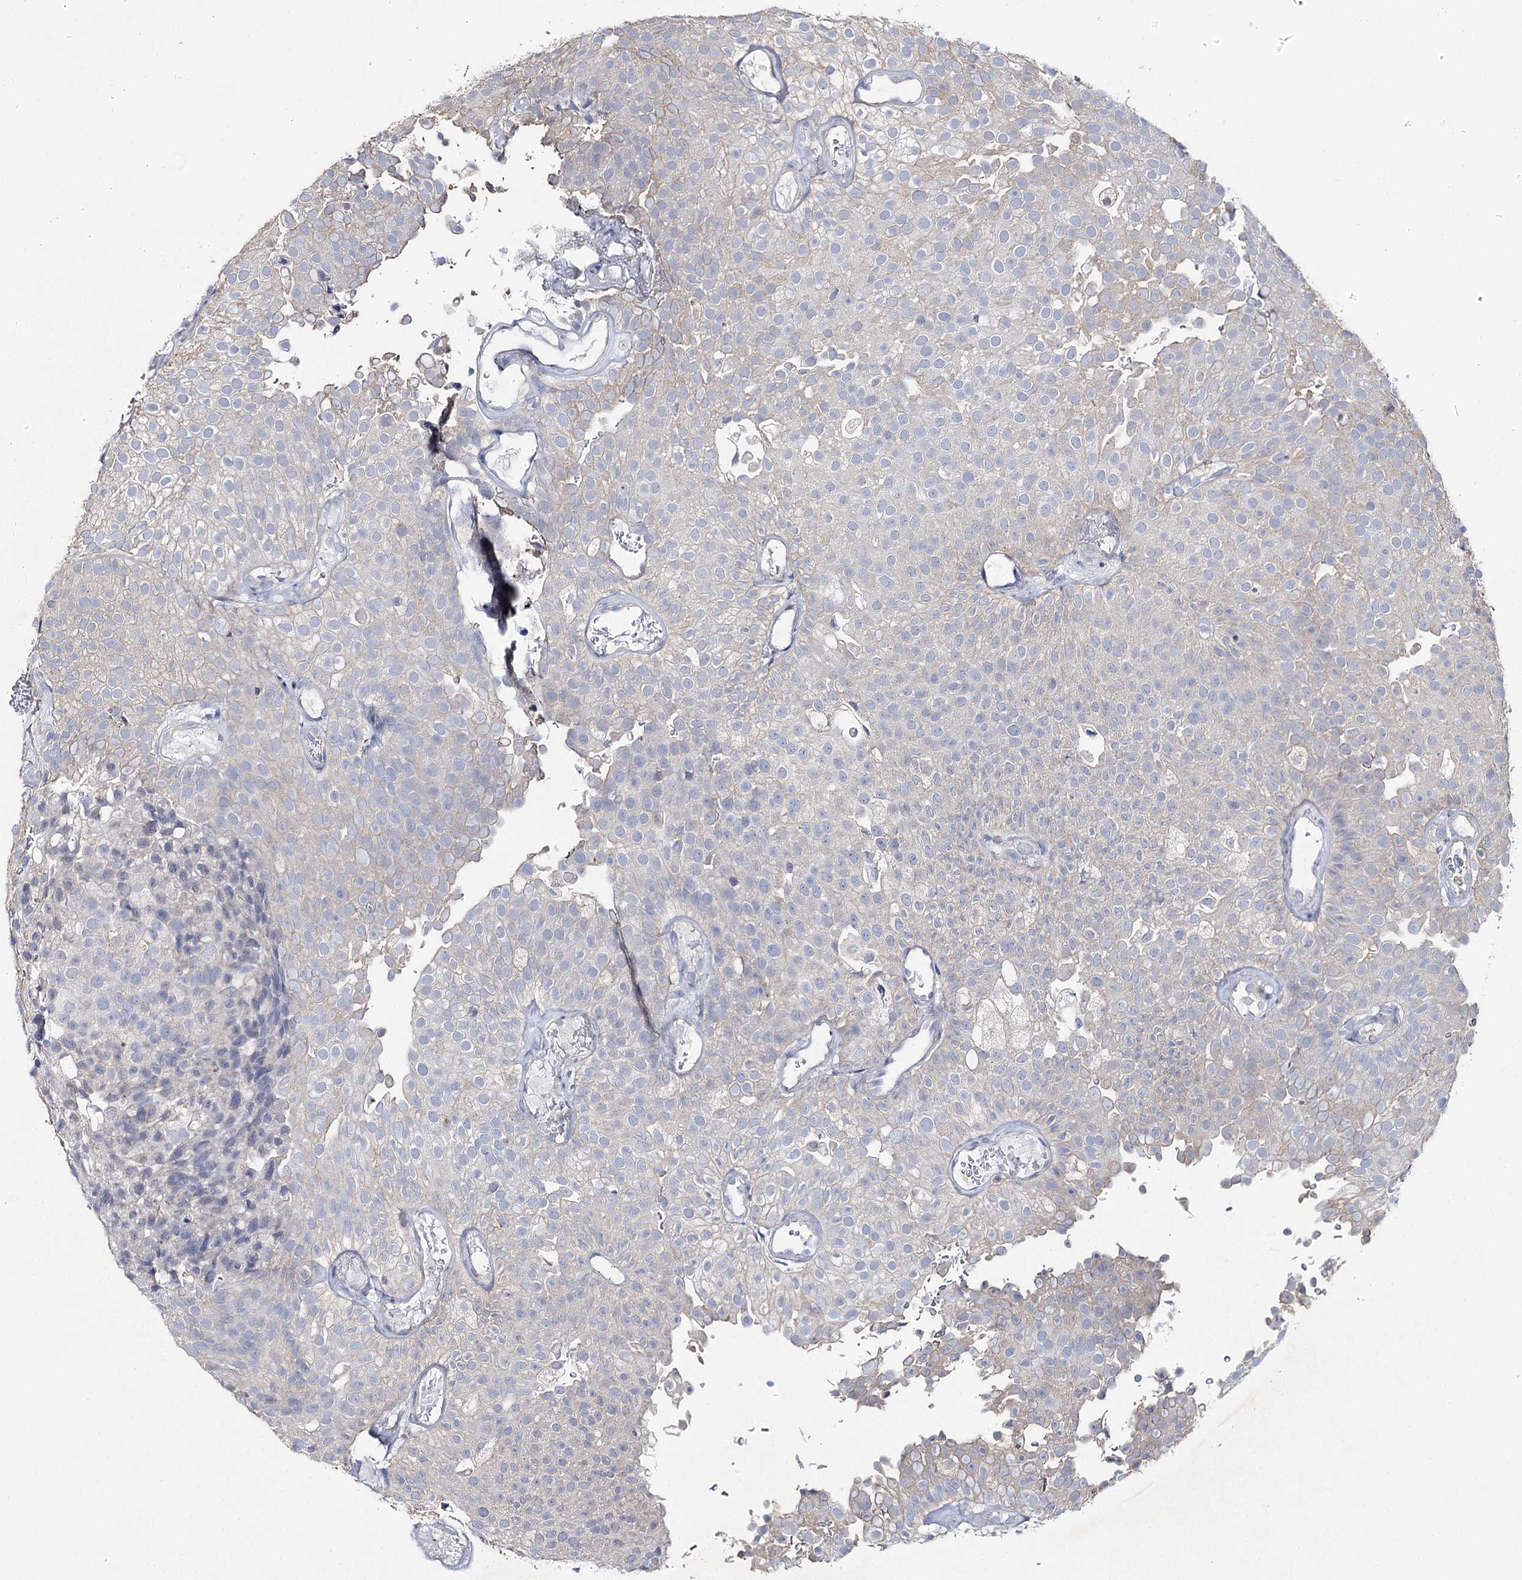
{"staining": {"intensity": "negative", "quantity": "none", "location": "none"}, "tissue": "urothelial cancer", "cell_type": "Tumor cells", "image_type": "cancer", "snomed": [{"axis": "morphology", "description": "Urothelial carcinoma, Low grade"}, {"axis": "topography", "description": "Urinary bladder"}], "caption": "Immunohistochemical staining of urothelial carcinoma (low-grade) reveals no significant expression in tumor cells. (Immunohistochemistry, brightfield microscopy, high magnification).", "gene": "IL1RAP", "patient": {"sex": "male", "age": 78}}